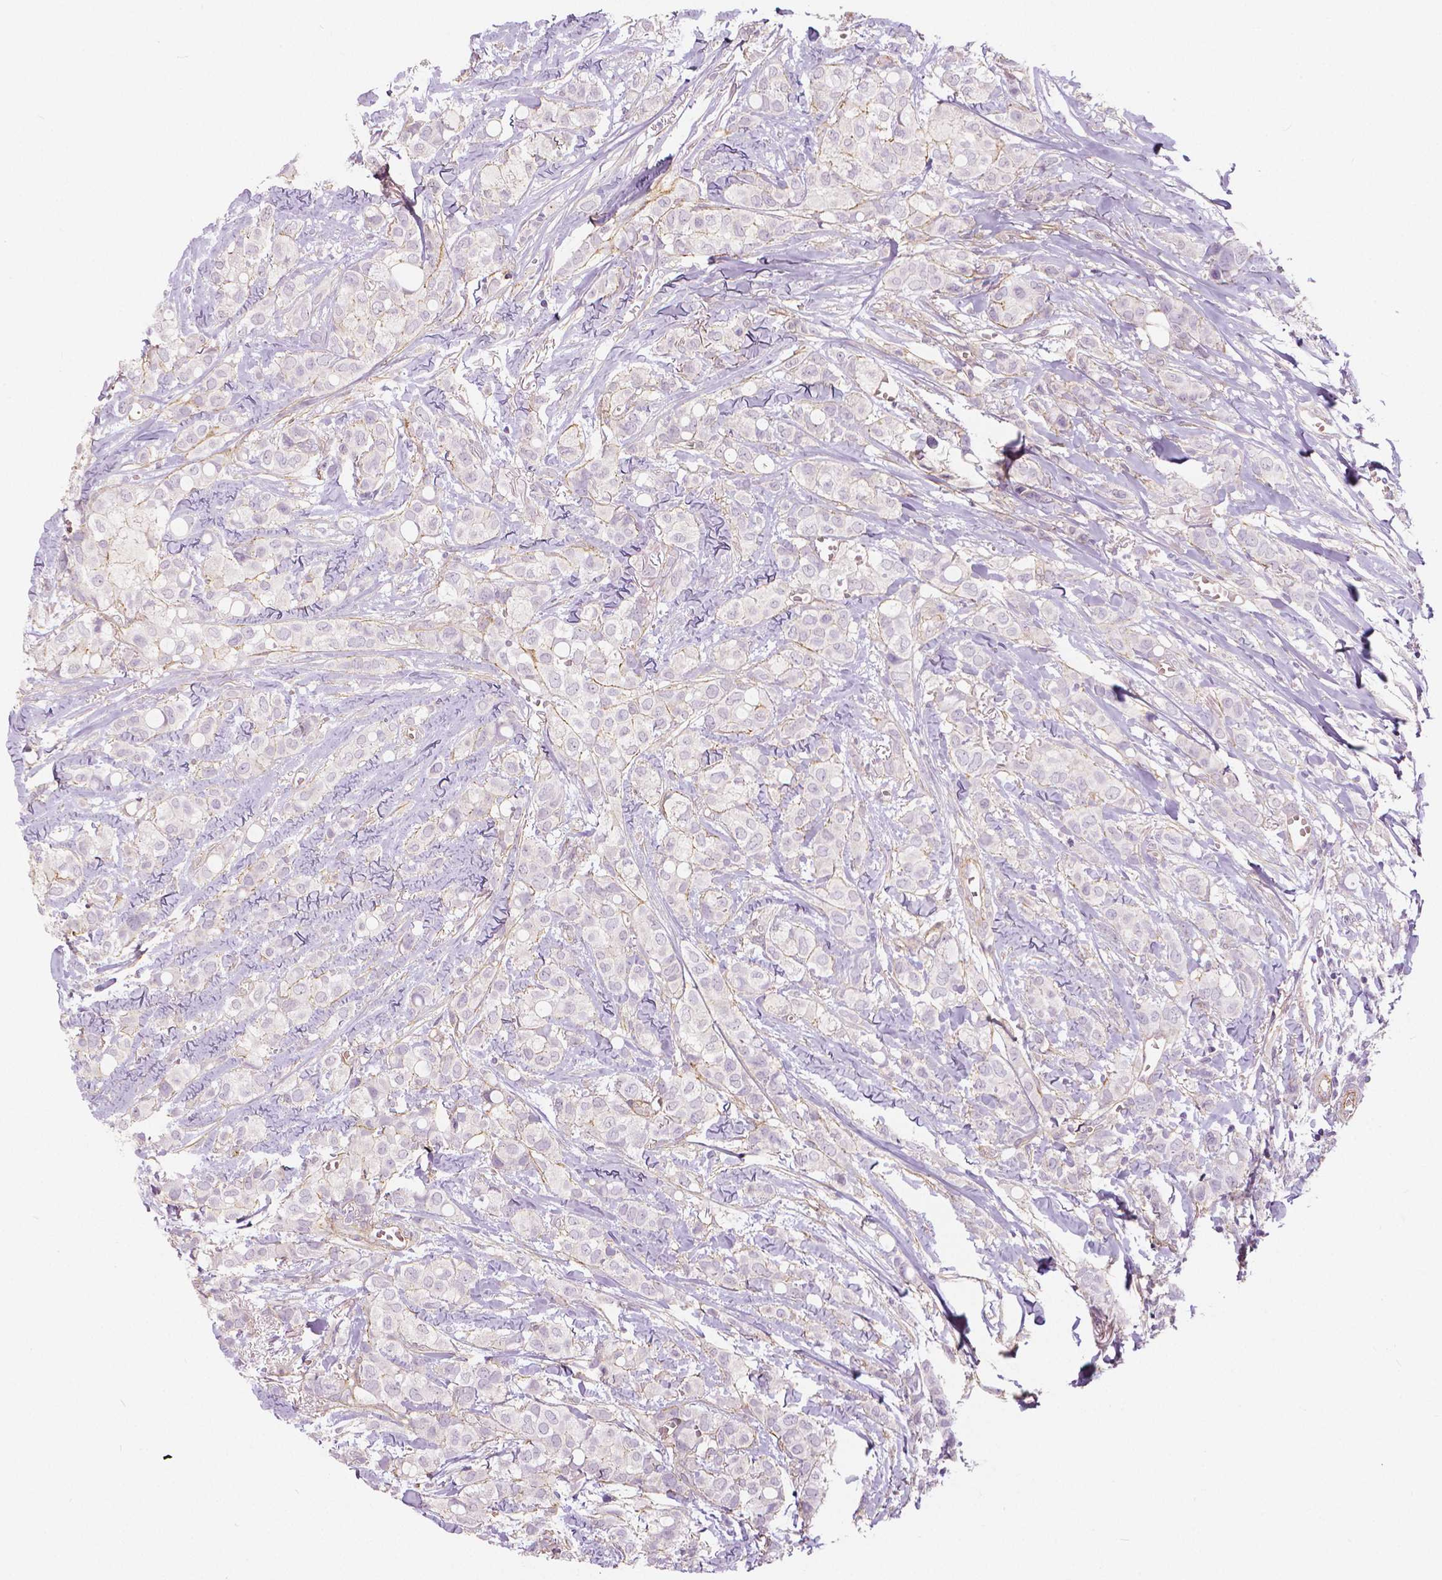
{"staining": {"intensity": "negative", "quantity": "none", "location": "none"}, "tissue": "breast cancer", "cell_type": "Tumor cells", "image_type": "cancer", "snomed": [{"axis": "morphology", "description": "Duct carcinoma"}, {"axis": "topography", "description": "Breast"}], "caption": "Tumor cells show no significant staining in breast cancer. (DAB (3,3'-diaminobenzidine) IHC visualized using brightfield microscopy, high magnification).", "gene": "FLT1", "patient": {"sex": "female", "age": 85}}